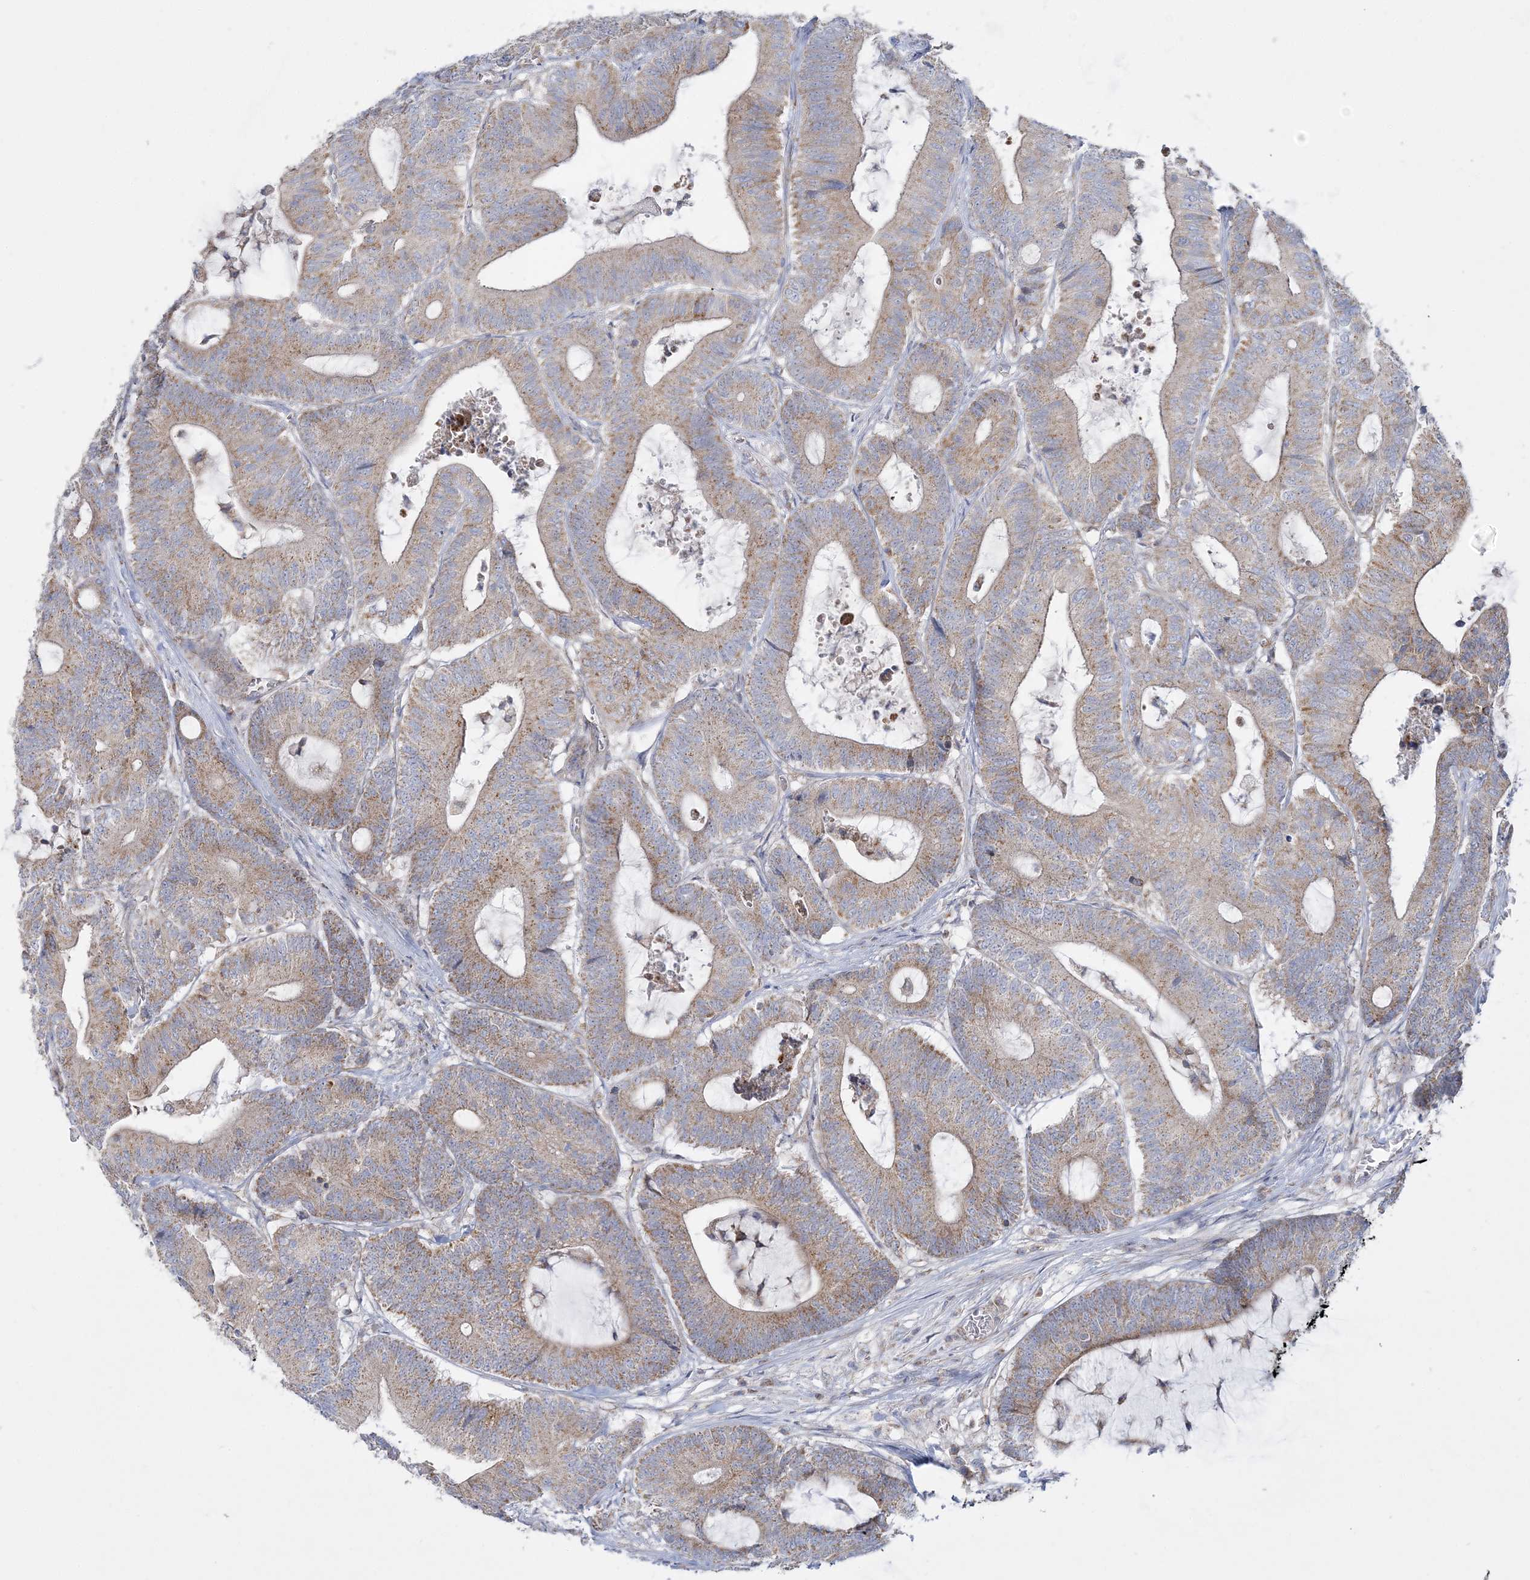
{"staining": {"intensity": "moderate", "quantity": "25%-75%", "location": "cytoplasmic/membranous"}, "tissue": "colorectal cancer", "cell_type": "Tumor cells", "image_type": "cancer", "snomed": [{"axis": "morphology", "description": "Adenocarcinoma, NOS"}, {"axis": "topography", "description": "Colon"}], "caption": "Adenocarcinoma (colorectal) stained for a protein (brown) displays moderate cytoplasmic/membranous positive expression in about 25%-75% of tumor cells.", "gene": "TBC1D14", "patient": {"sex": "female", "age": 84}}